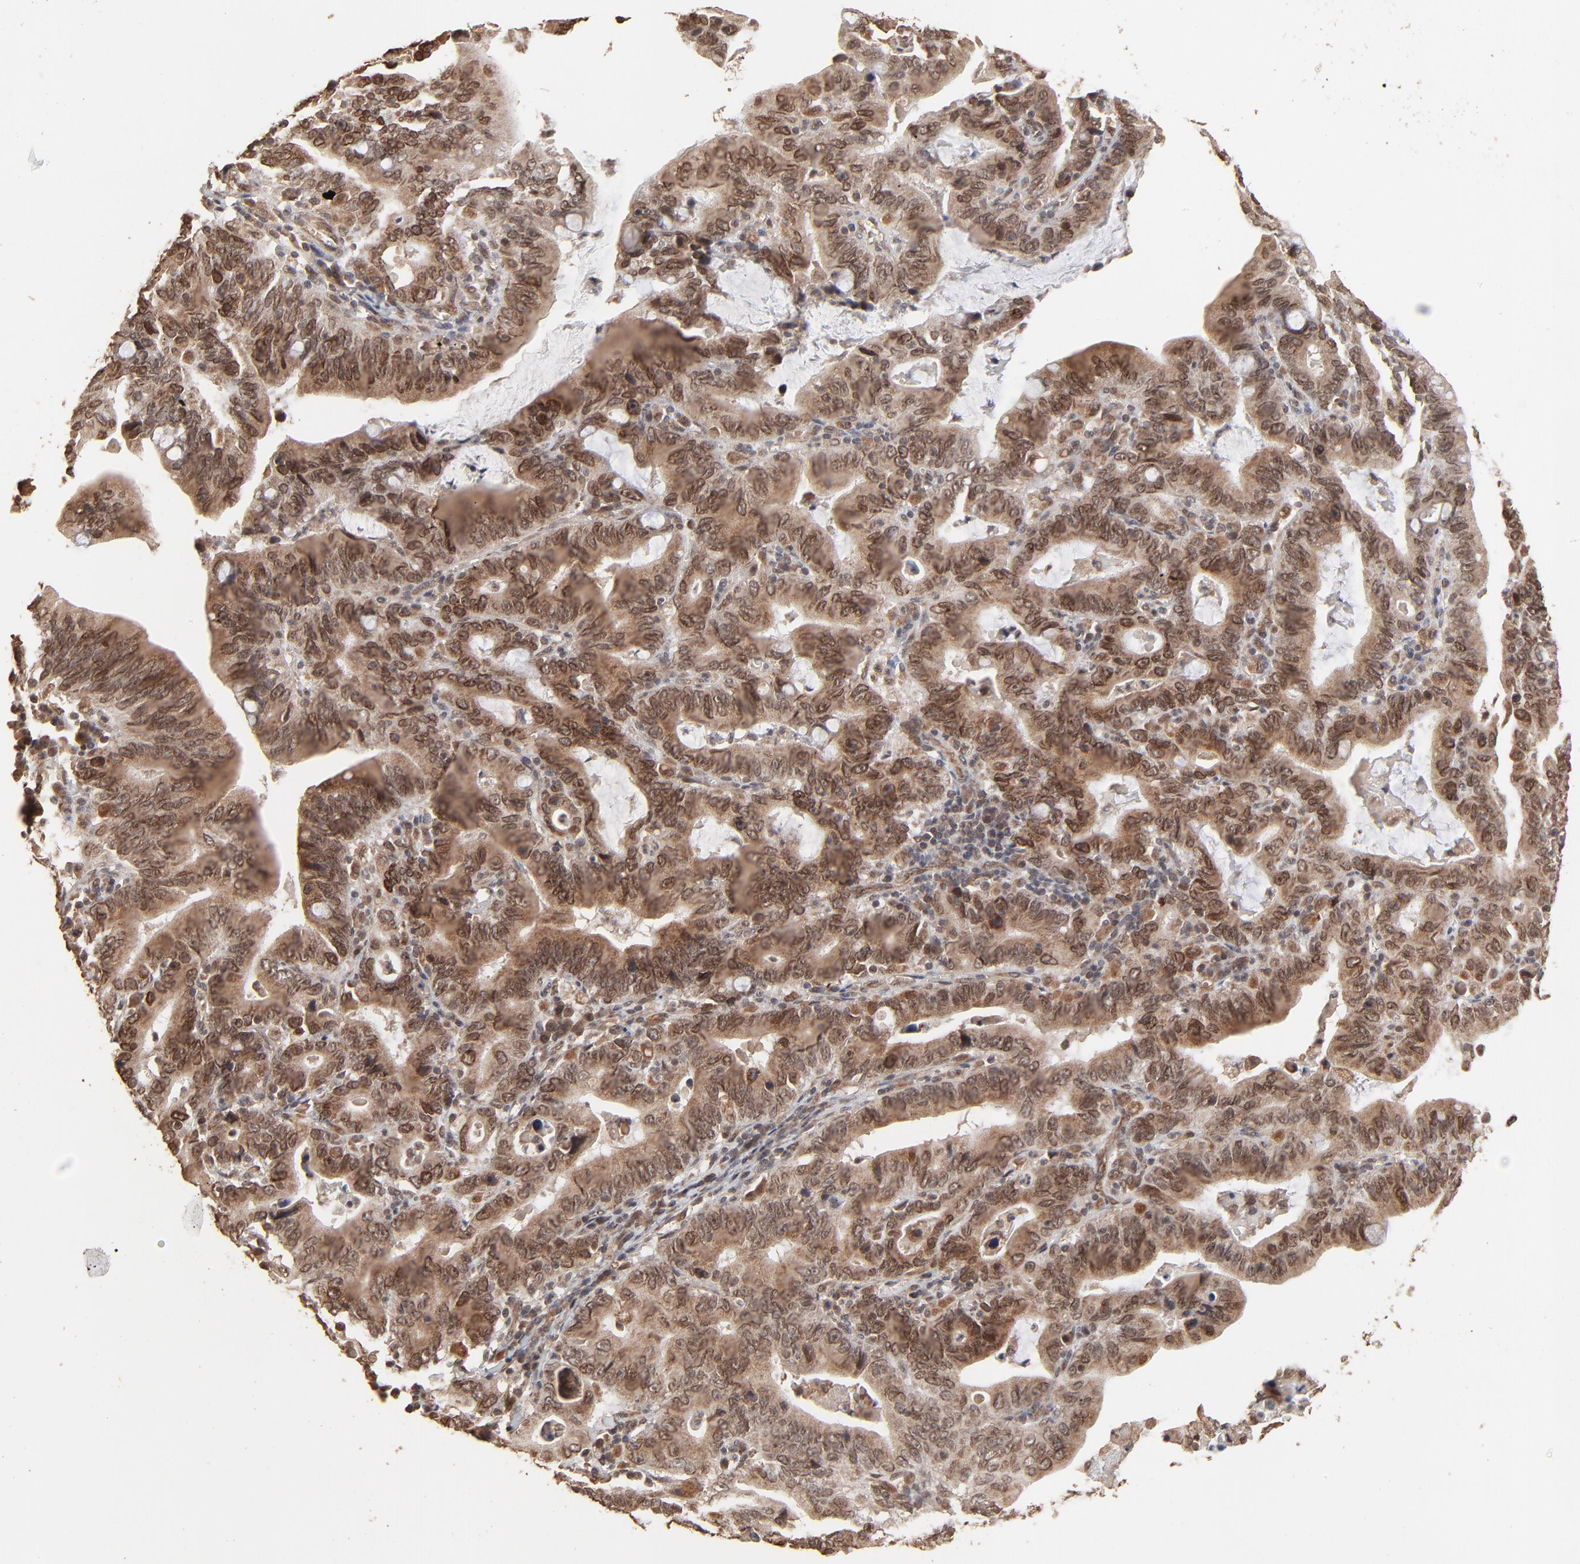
{"staining": {"intensity": "moderate", "quantity": ">75%", "location": "cytoplasmic/membranous,nuclear"}, "tissue": "stomach cancer", "cell_type": "Tumor cells", "image_type": "cancer", "snomed": [{"axis": "morphology", "description": "Adenocarcinoma, NOS"}, {"axis": "topography", "description": "Stomach, upper"}], "caption": "IHC photomicrograph of neoplastic tissue: human adenocarcinoma (stomach) stained using immunohistochemistry (IHC) exhibits medium levels of moderate protein expression localized specifically in the cytoplasmic/membranous and nuclear of tumor cells, appearing as a cytoplasmic/membranous and nuclear brown color.", "gene": "FAM227A", "patient": {"sex": "male", "age": 63}}